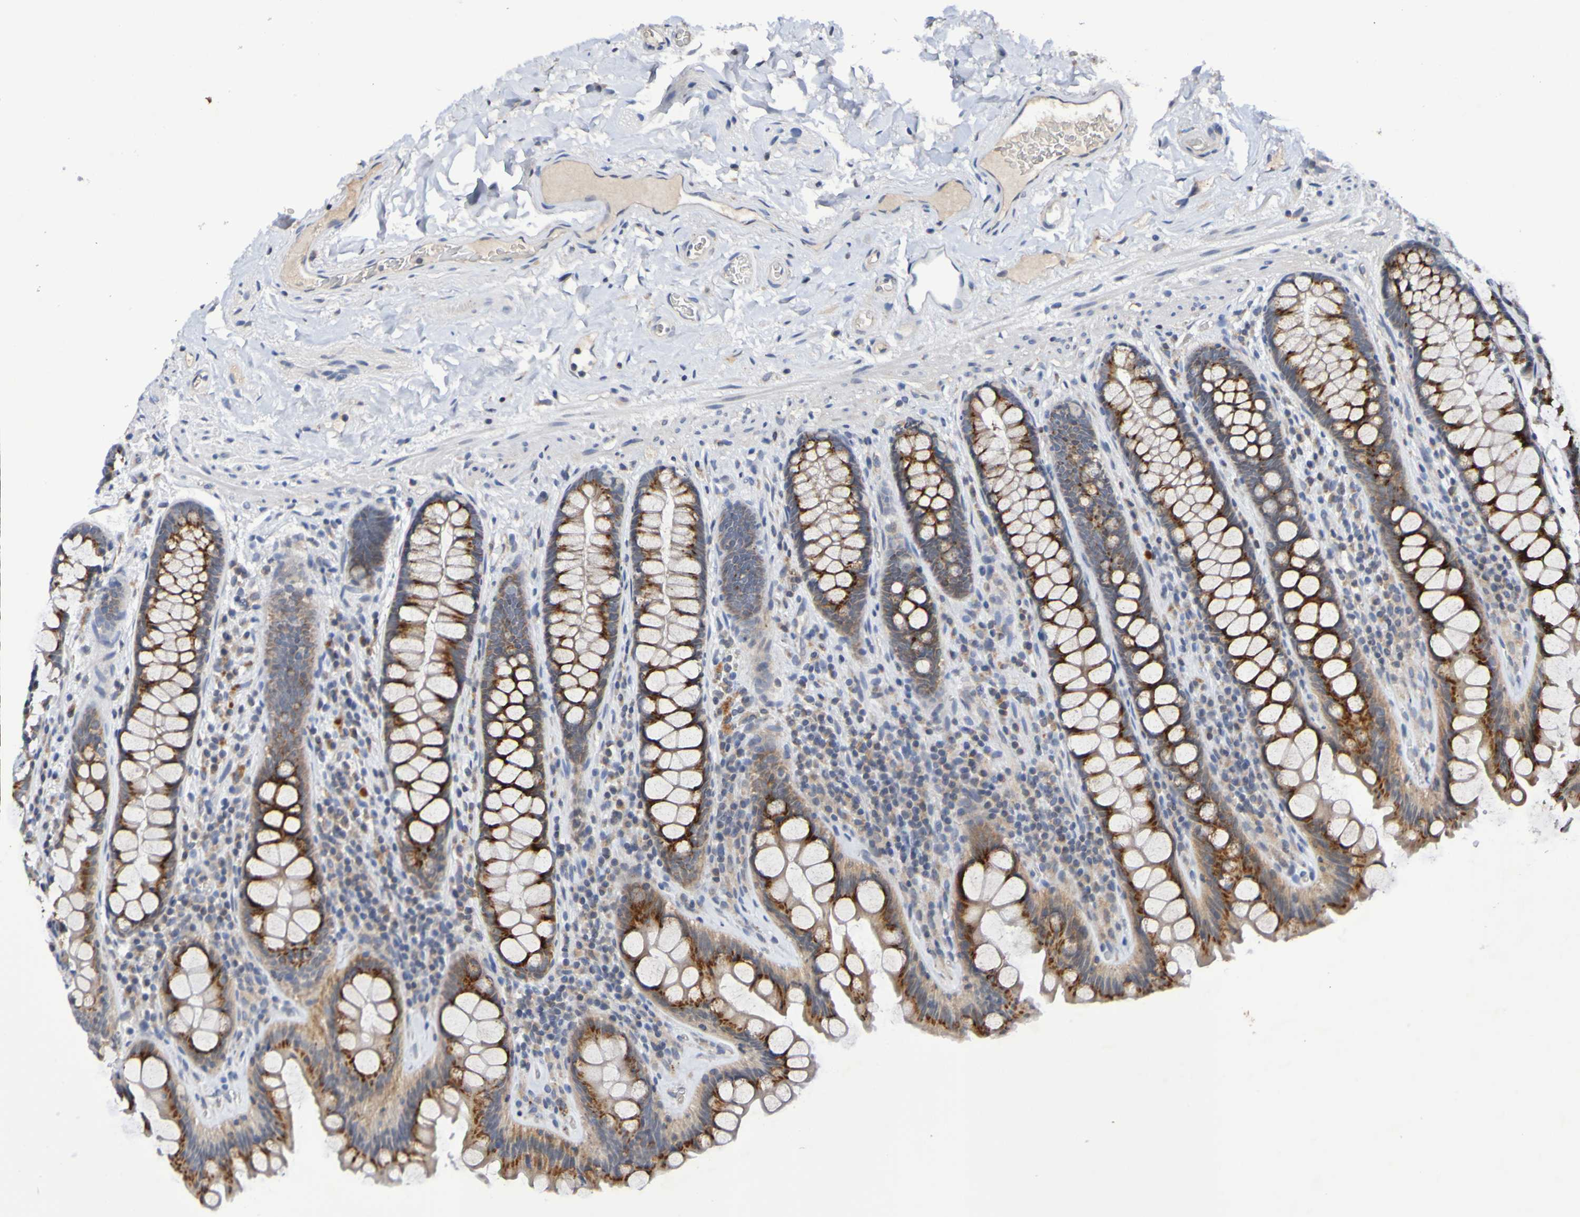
{"staining": {"intensity": "negative", "quantity": "none", "location": "none"}, "tissue": "colon", "cell_type": "Endothelial cells", "image_type": "normal", "snomed": [{"axis": "morphology", "description": "Normal tissue, NOS"}, {"axis": "topography", "description": "Colon"}], "caption": "Immunohistochemistry (IHC) image of normal colon: human colon stained with DAB (3,3'-diaminobenzidine) demonstrates no significant protein staining in endothelial cells. (Stains: DAB (3,3'-diaminobenzidine) immunohistochemistry with hematoxylin counter stain, Microscopy: brightfield microscopy at high magnification).", "gene": "PTP4A2", "patient": {"sex": "female", "age": 80}}